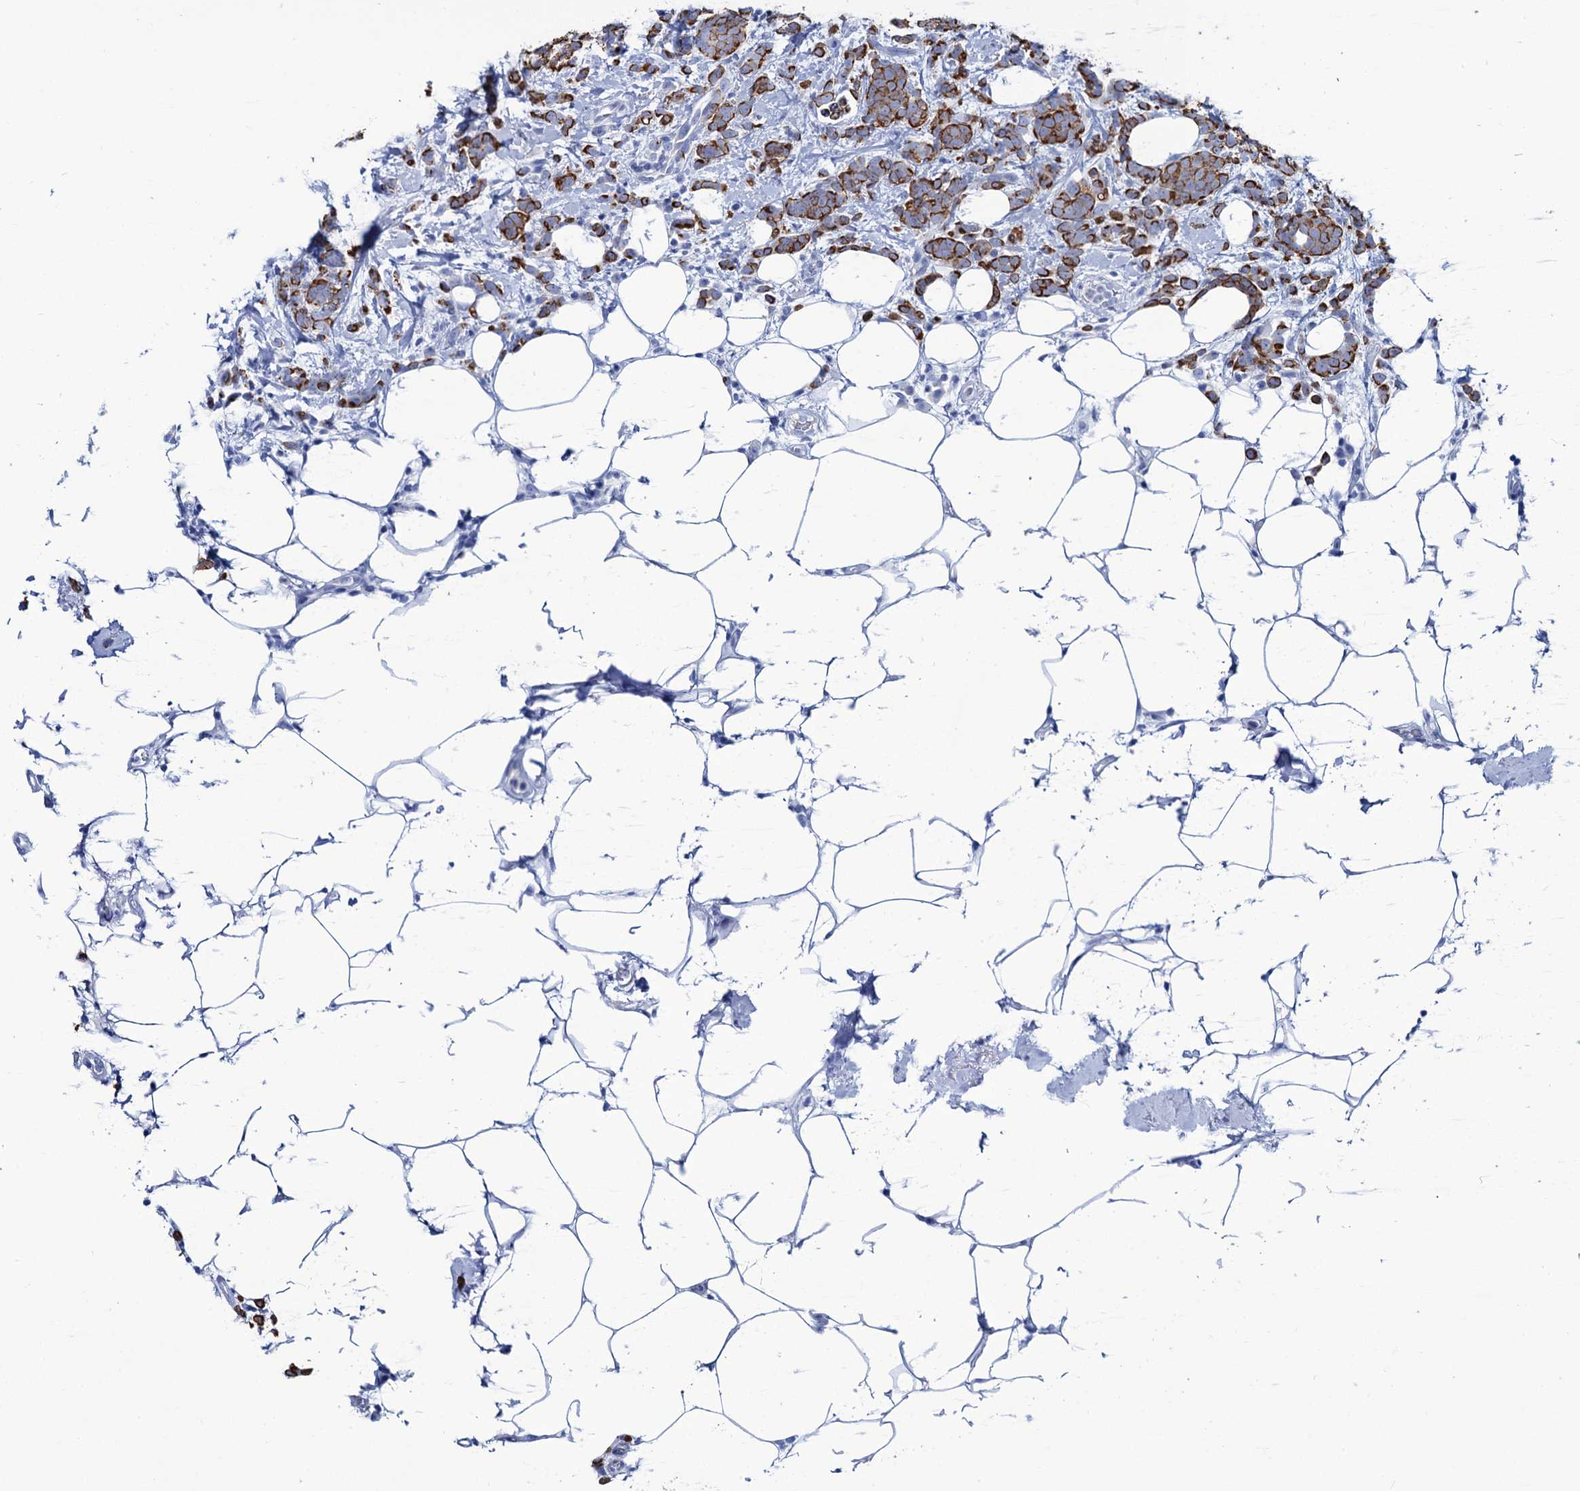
{"staining": {"intensity": "strong", "quantity": ">75%", "location": "cytoplasmic/membranous"}, "tissue": "breast cancer", "cell_type": "Tumor cells", "image_type": "cancer", "snomed": [{"axis": "morphology", "description": "Lobular carcinoma"}, {"axis": "topography", "description": "Breast"}], "caption": "Breast cancer tissue exhibits strong cytoplasmic/membranous expression in approximately >75% of tumor cells", "gene": "RAB3IP", "patient": {"sex": "female", "age": 58}}